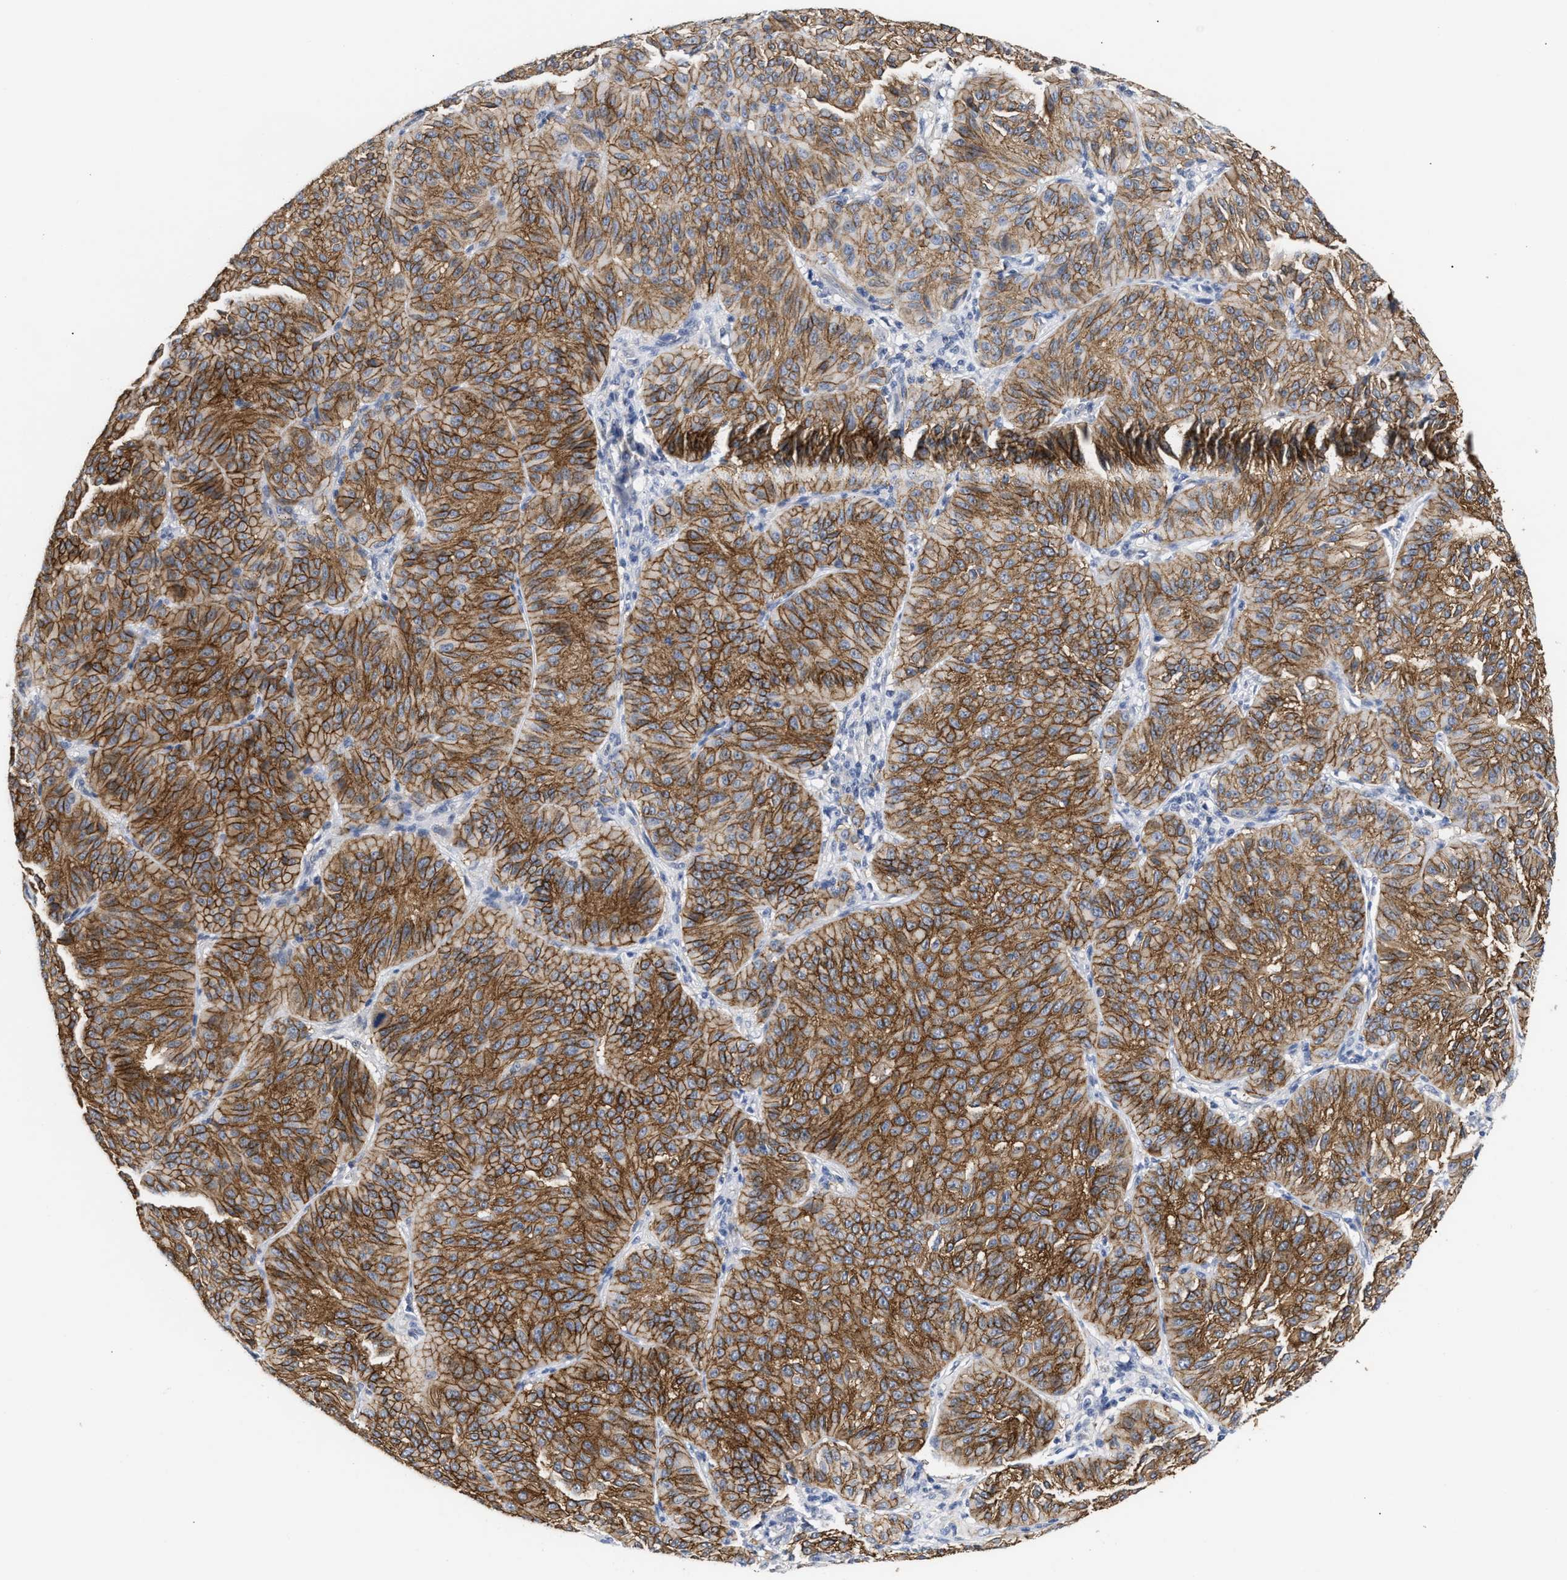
{"staining": {"intensity": "strong", "quantity": ">75%", "location": "cytoplasmic/membranous"}, "tissue": "melanoma", "cell_type": "Tumor cells", "image_type": "cancer", "snomed": [{"axis": "morphology", "description": "Malignant melanoma, NOS"}, {"axis": "topography", "description": "Skin"}], "caption": "The image exhibits immunohistochemical staining of malignant melanoma. There is strong cytoplasmic/membranous staining is present in about >75% of tumor cells.", "gene": "AHNAK2", "patient": {"sex": "female", "age": 72}}